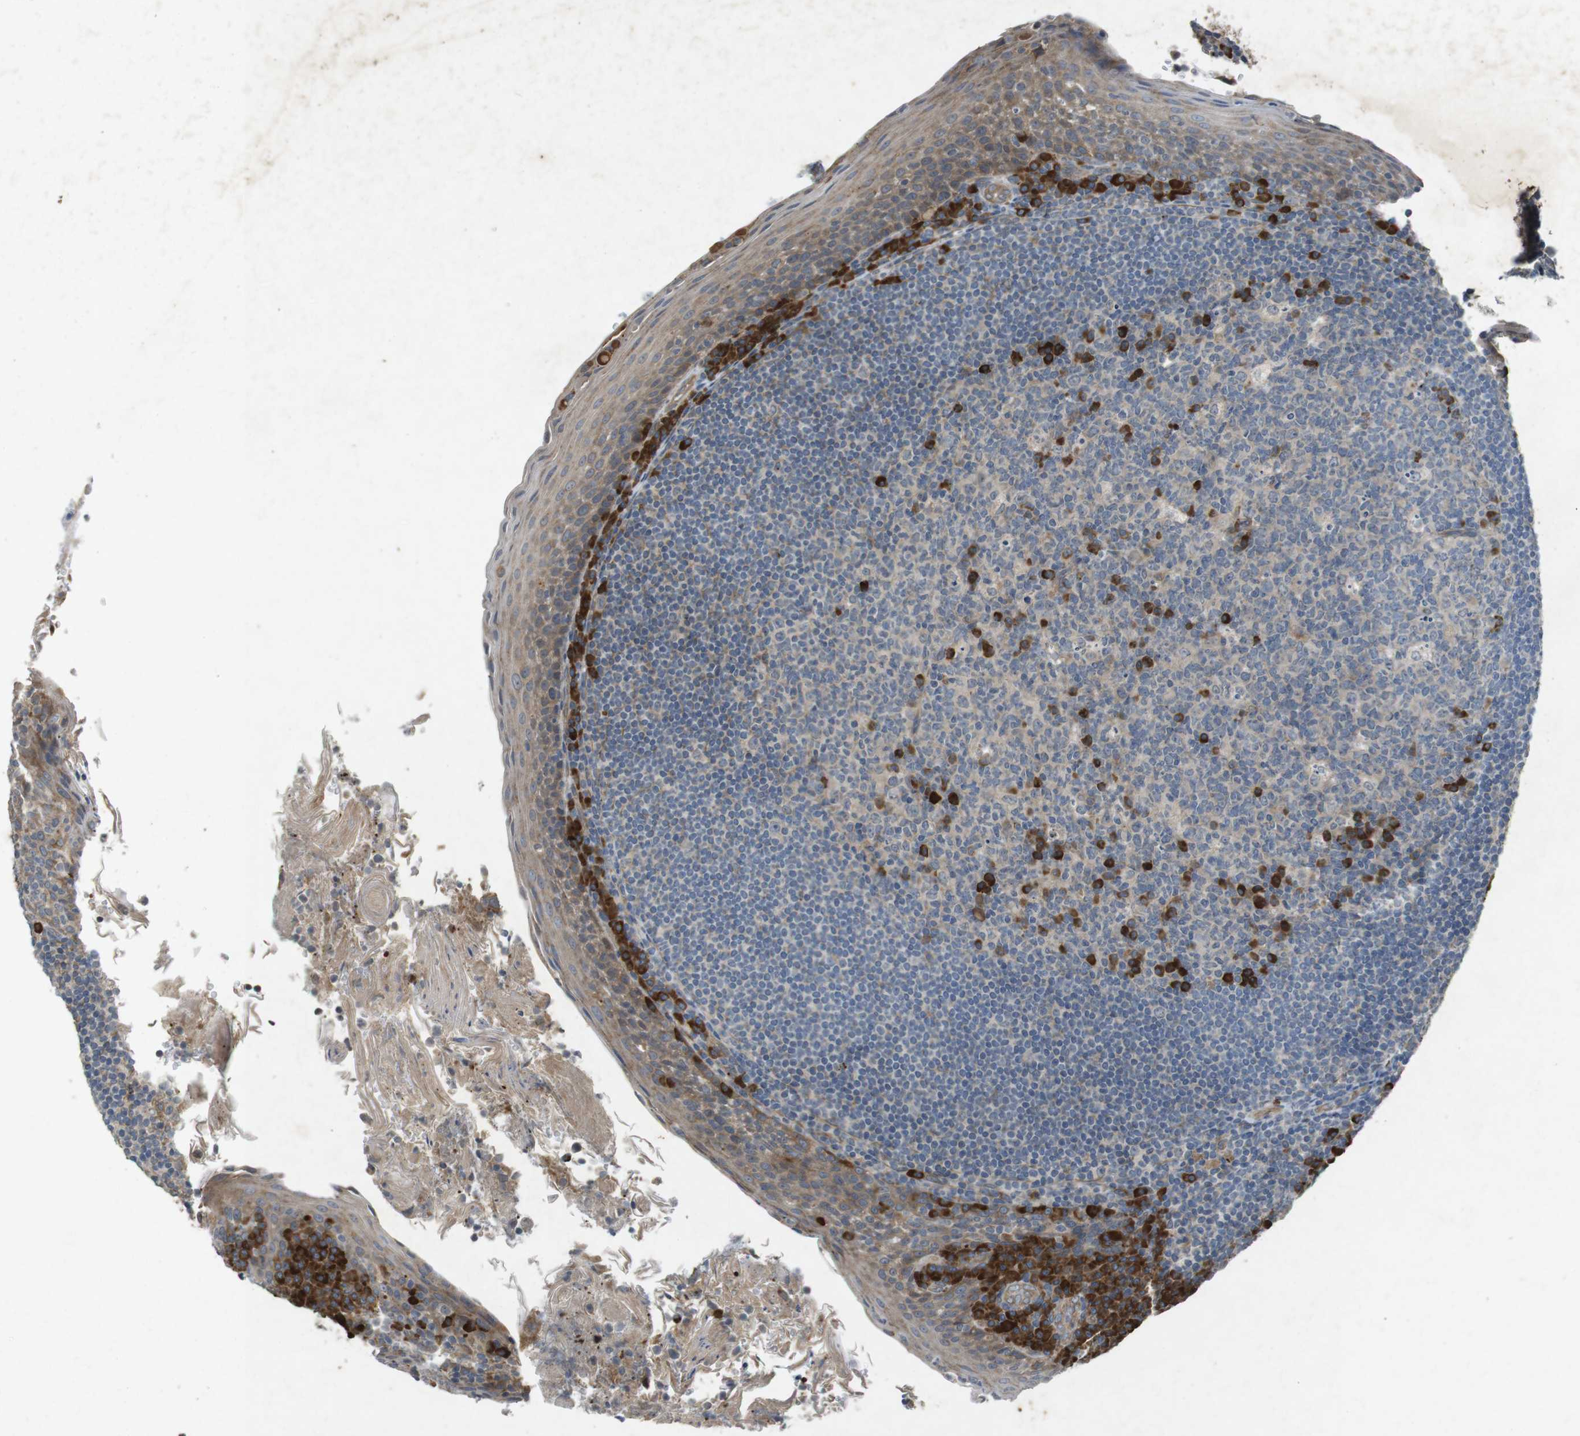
{"staining": {"intensity": "strong", "quantity": "<25%", "location": "cytoplasmic/membranous"}, "tissue": "tonsil", "cell_type": "Germinal center cells", "image_type": "normal", "snomed": [{"axis": "morphology", "description": "Normal tissue, NOS"}, {"axis": "topography", "description": "Tonsil"}], "caption": "A photomicrograph of tonsil stained for a protein displays strong cytoplasmic/membranous brown staining in germinal center cells. (Brightfield microscopy of DAB IHC at high magnification).", "gene": "FLCN", "patient": {"sex": "male", "age": 17}}